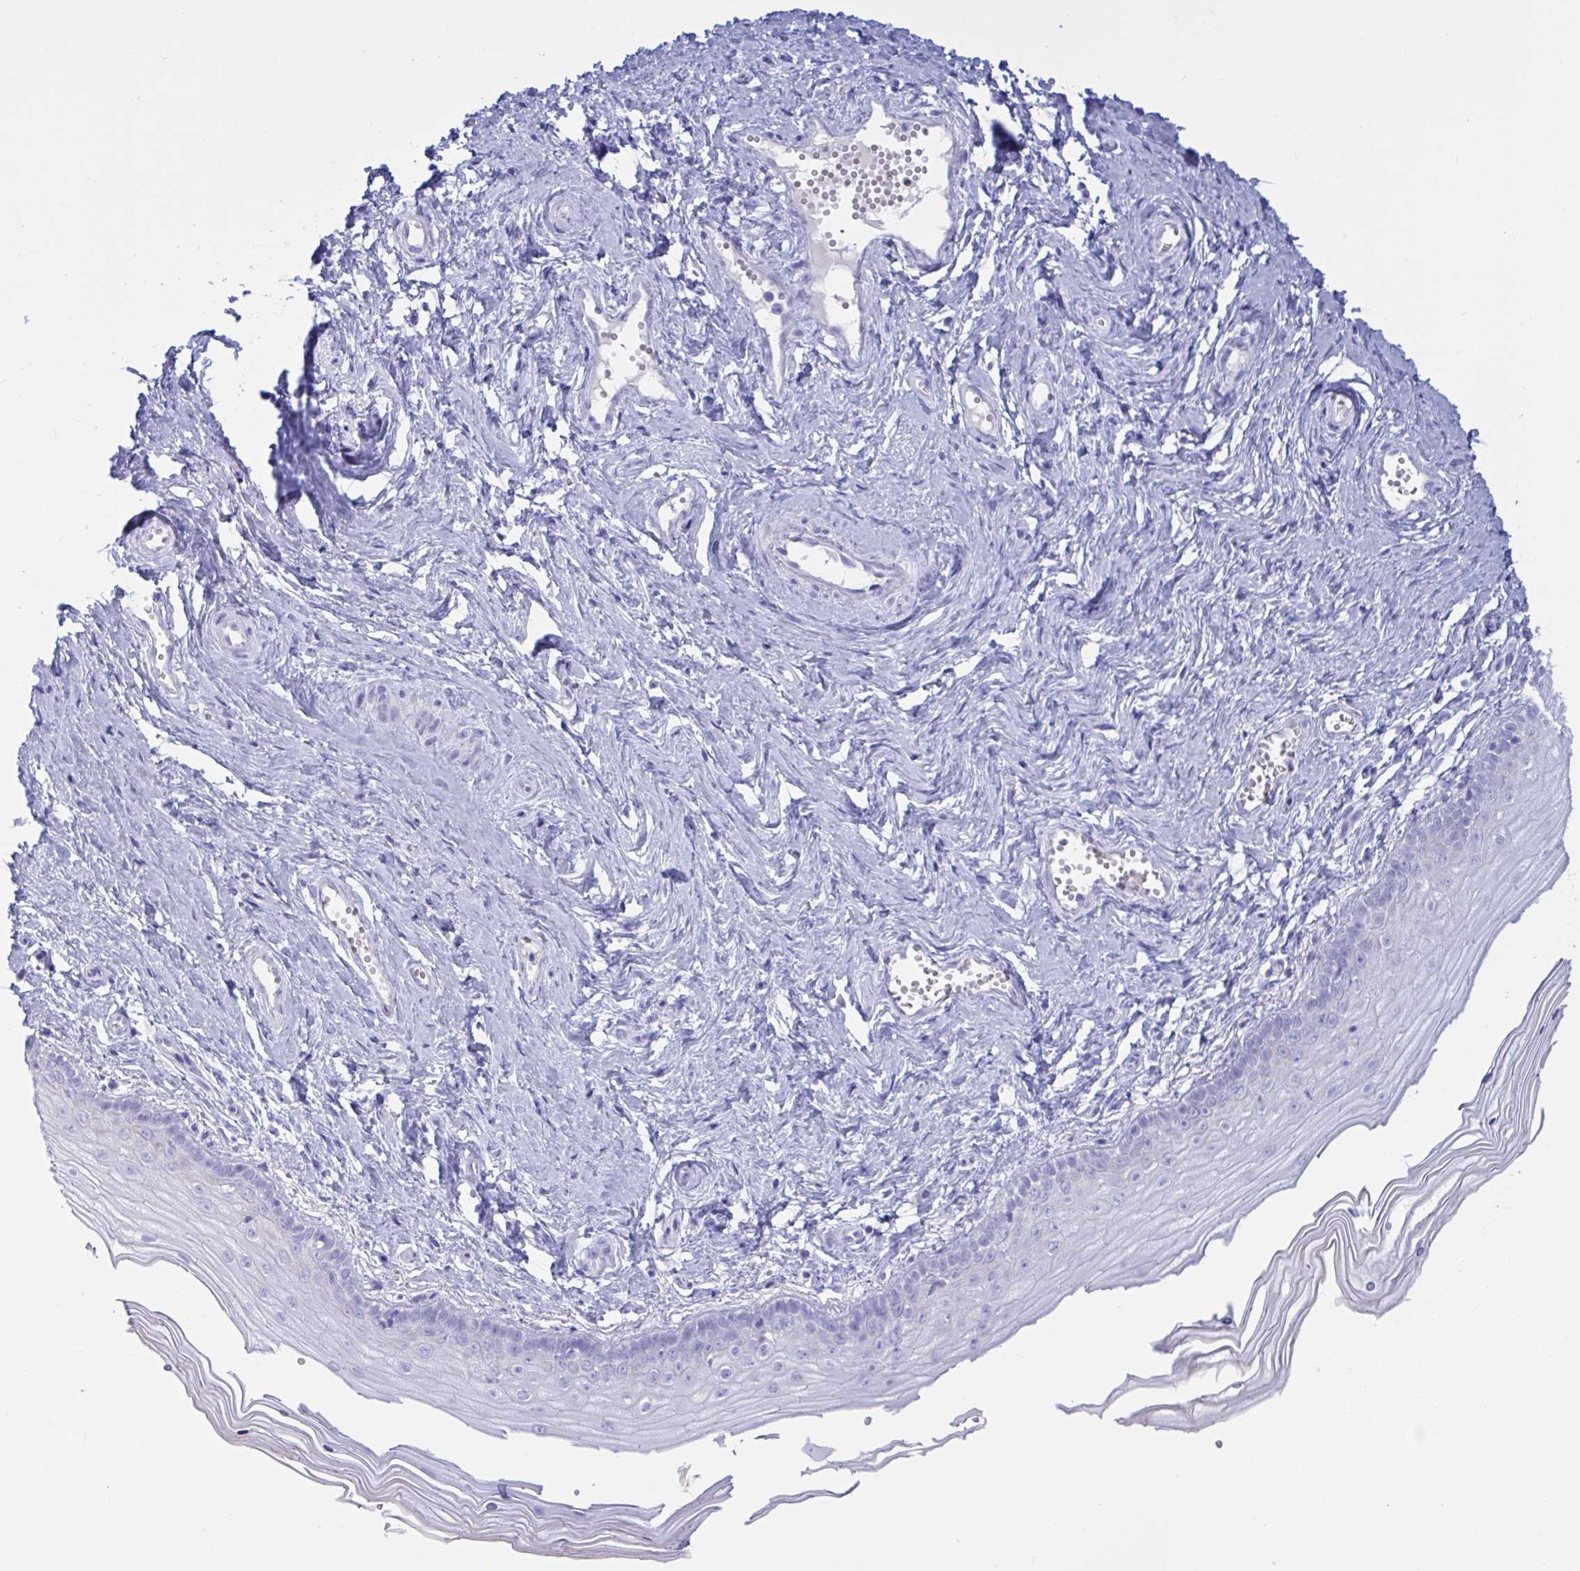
{"staining": {"intensity": "strong", "quantity": "<25%", "location": "cytoplasmic/membranous"}, "tissue": "vagina", "cell_type": "Squamous epithelial cells", "image_type": "normal", "snomed": [{"axis": "morphology", "description": "Normal tissue, NOS"}, {"axis": "topography", "description": "Vagina"}], "caption": "Immunohistochemical staining of unremarkable human vagina demonstrates medium levels of strong cytoplasmic/membranous staining in approximately <25% of squamous epithelial cells. Immunohistochemistry stains the protein in brown and the nuclei are stained blue.", "gene": "OXLD1", "patient": {"sex": "female", "age": 38}}